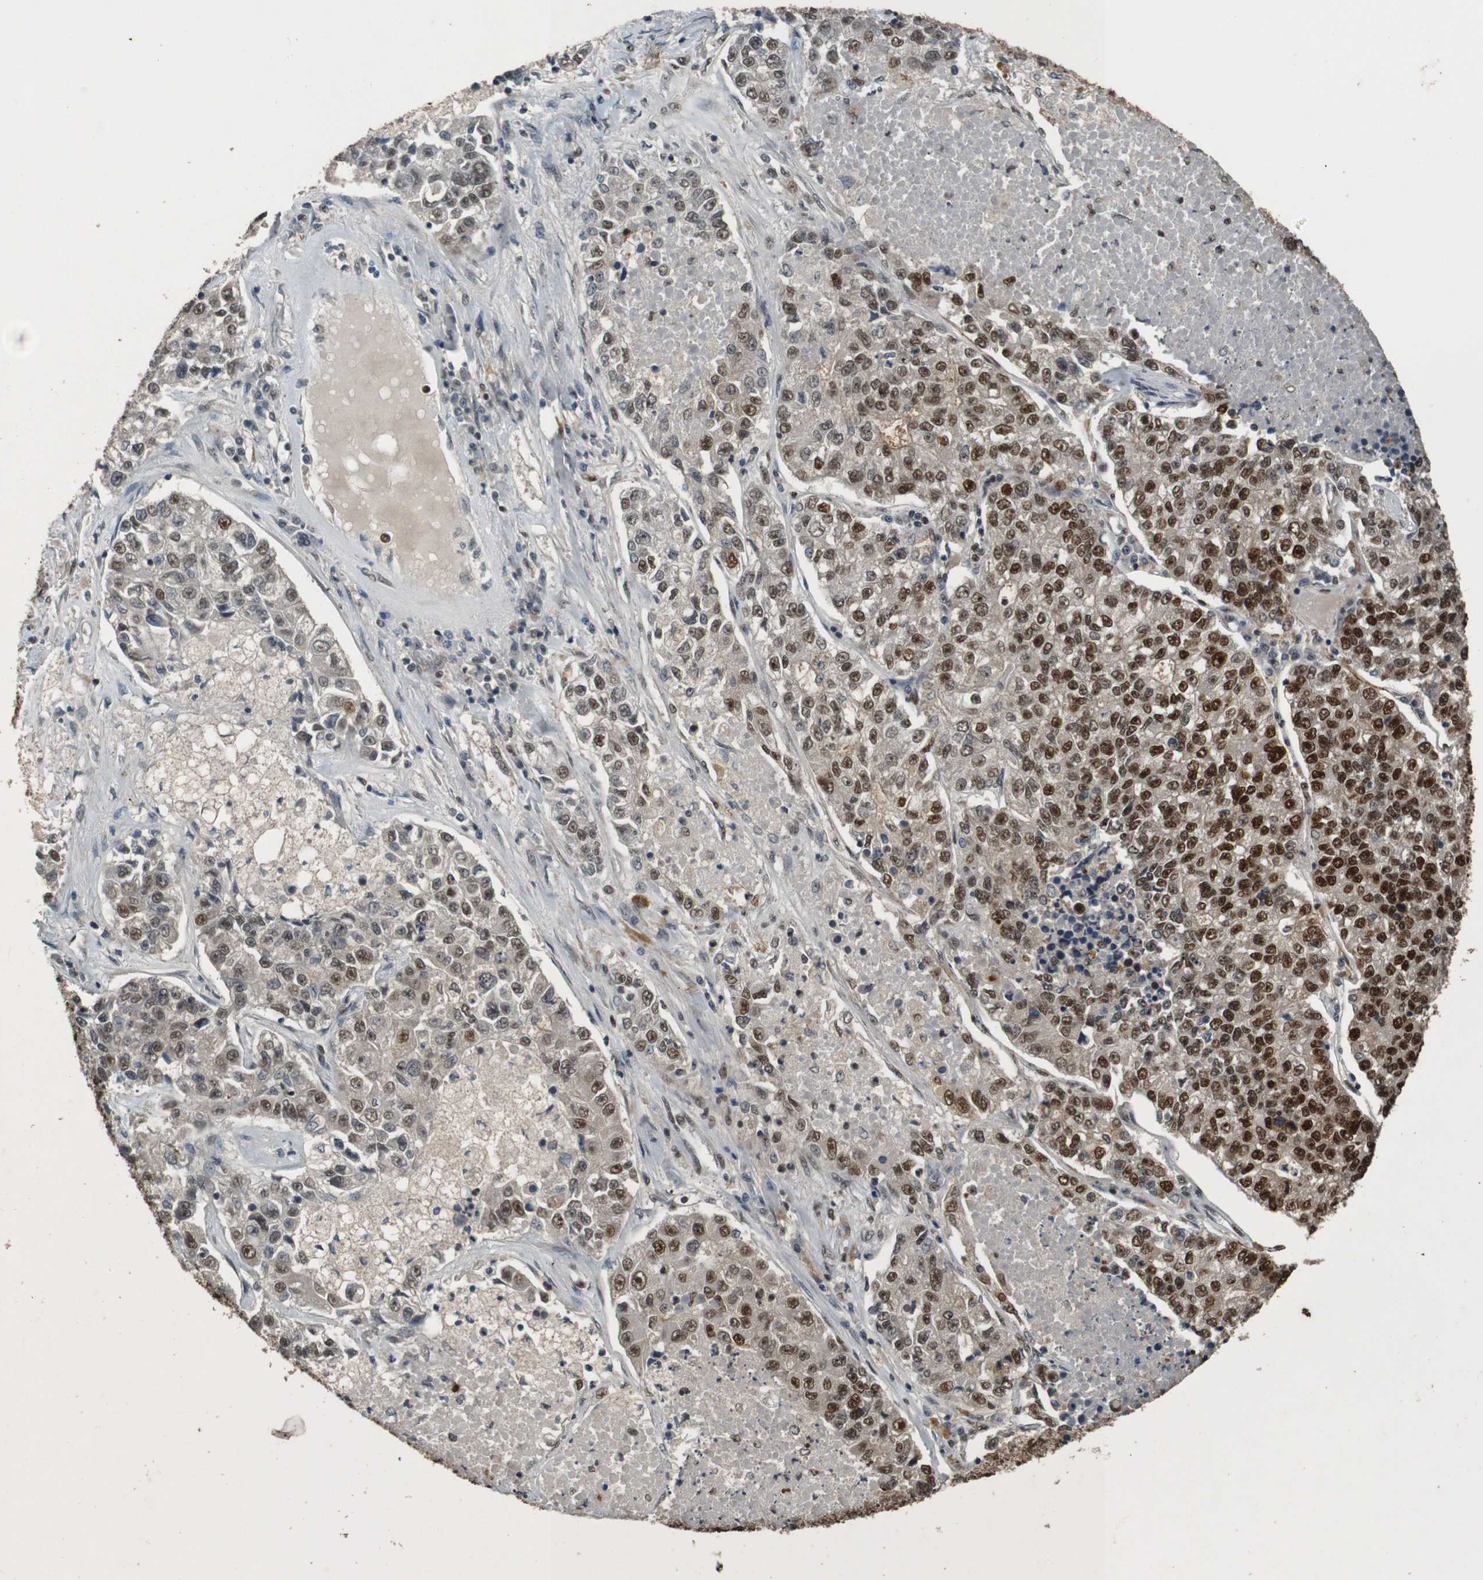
{"staining": {"intensity": "strong", "quantity": "<25%", "location": "cytoplasmic/membranous,nuclear"}, "tissue": "lung cancer", "cell_type": "Tumor cells", "image_type": "cancer", "snomed": [{"axis": "morphology", "description": "Adenocarcinoma, NOS"}, {"axis": "topography", "description": "Lung"}], "caption": "There is medium levels of strong cytoplasmic/membranous and nuclear expression in tumor cells of lung adenocarcinoma, as demonstrated by immunohistochemical staining (brown color).", "gene": "HEXIM1", "patient": {"sex": "male", "age": 49}}